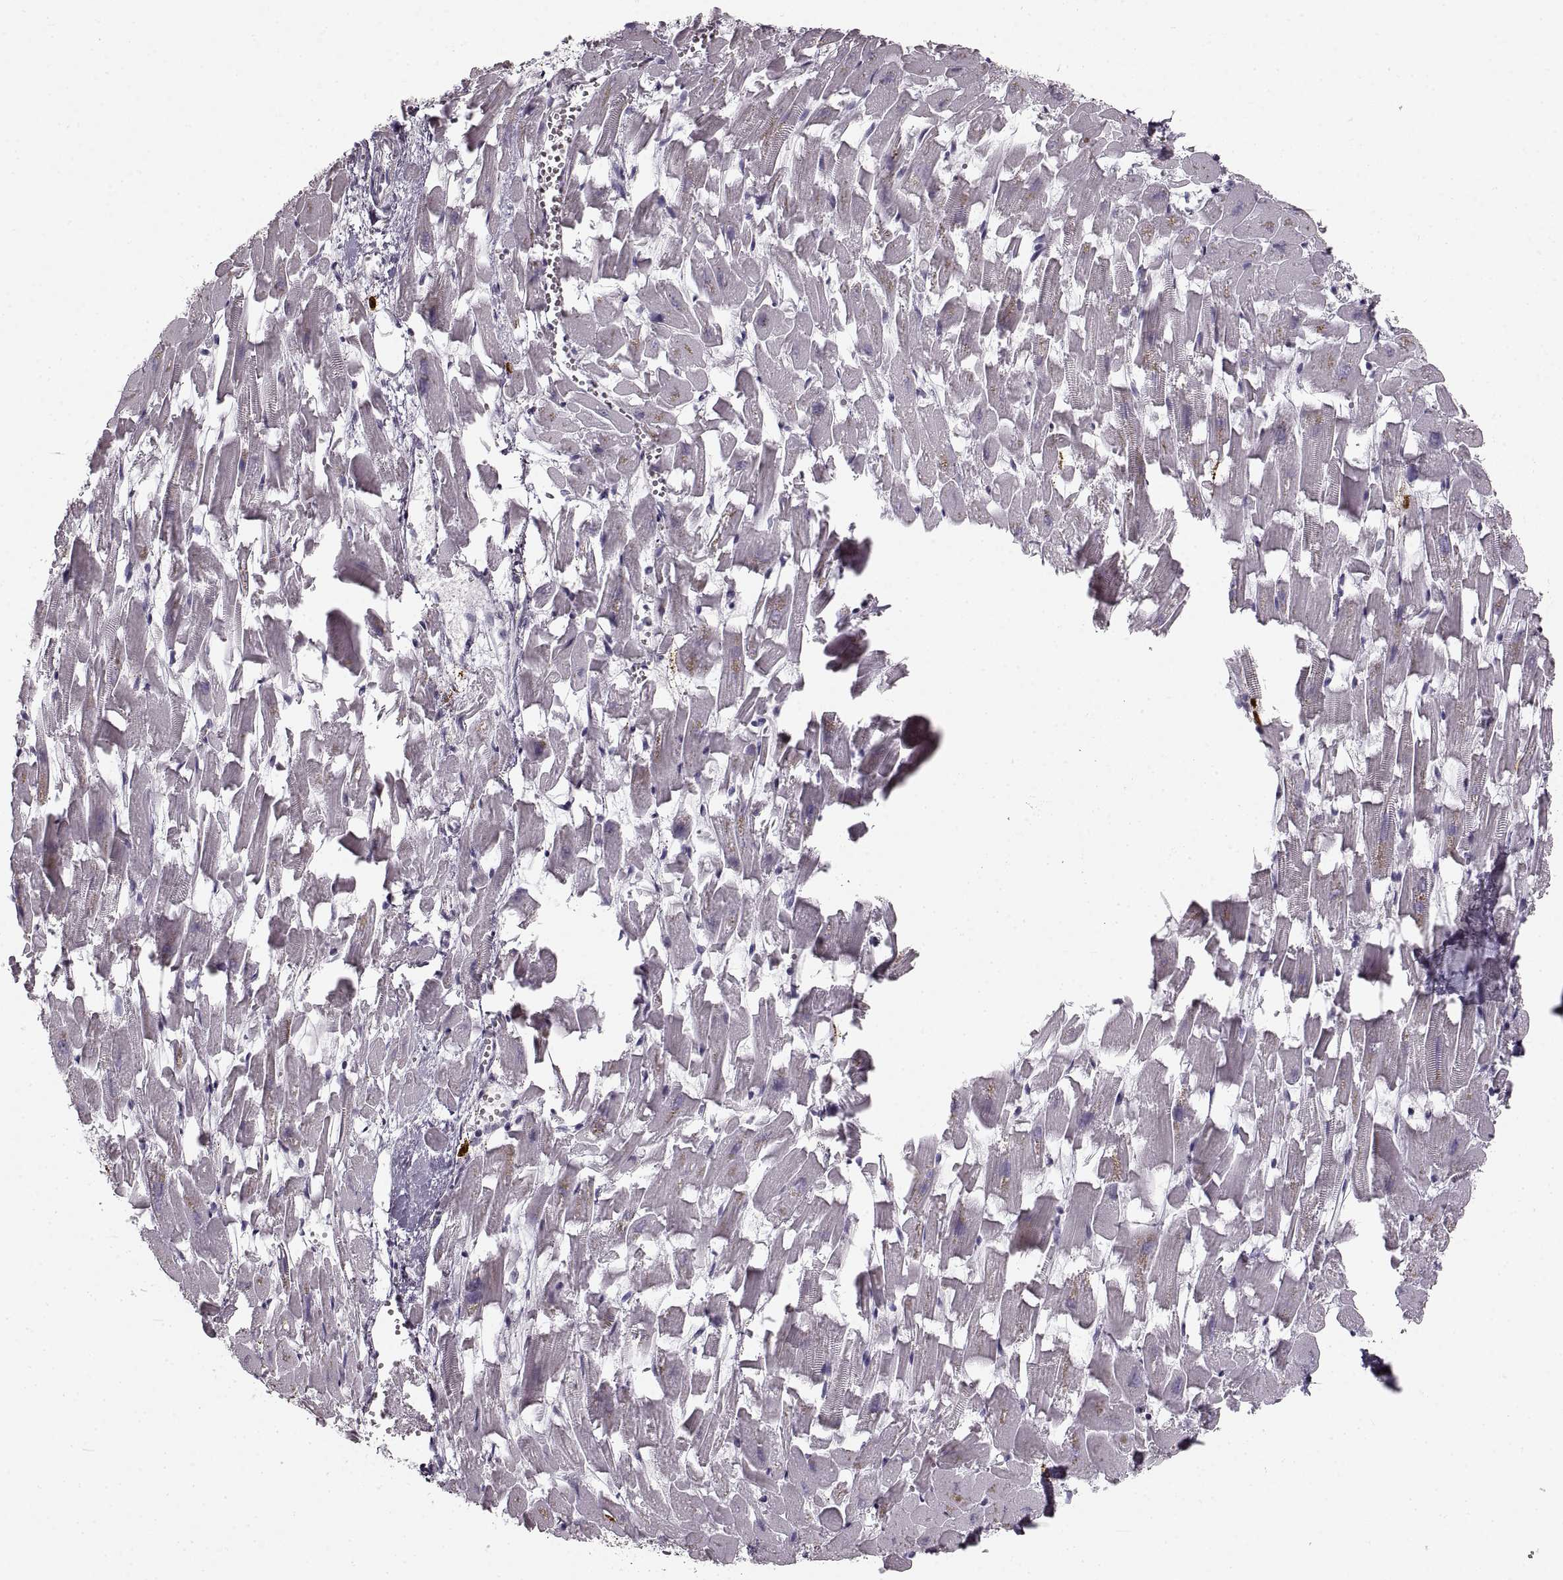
{"staining": {"intensity": "weak", "quantity": "<25%", "location": "cytoplasmic/membranous"}, "tissue": "heart muscle", "cell_type": "Cardiomyocytes", "image_type": "normal", "snomed": [{"axis": "morphology", "description": "Normal tissue, NOS"}, {"axis": "topography", "description": "Heart"}], "caption": "This image is of unremarkable heart muscle stained with immunohistochemistry to label a protein in brown with the nuclei are counter-stained blue. There is no positivity in cardiomyocytes.", "gene": "CNTN1", "patient": {"sex": "female", "age": 64}}